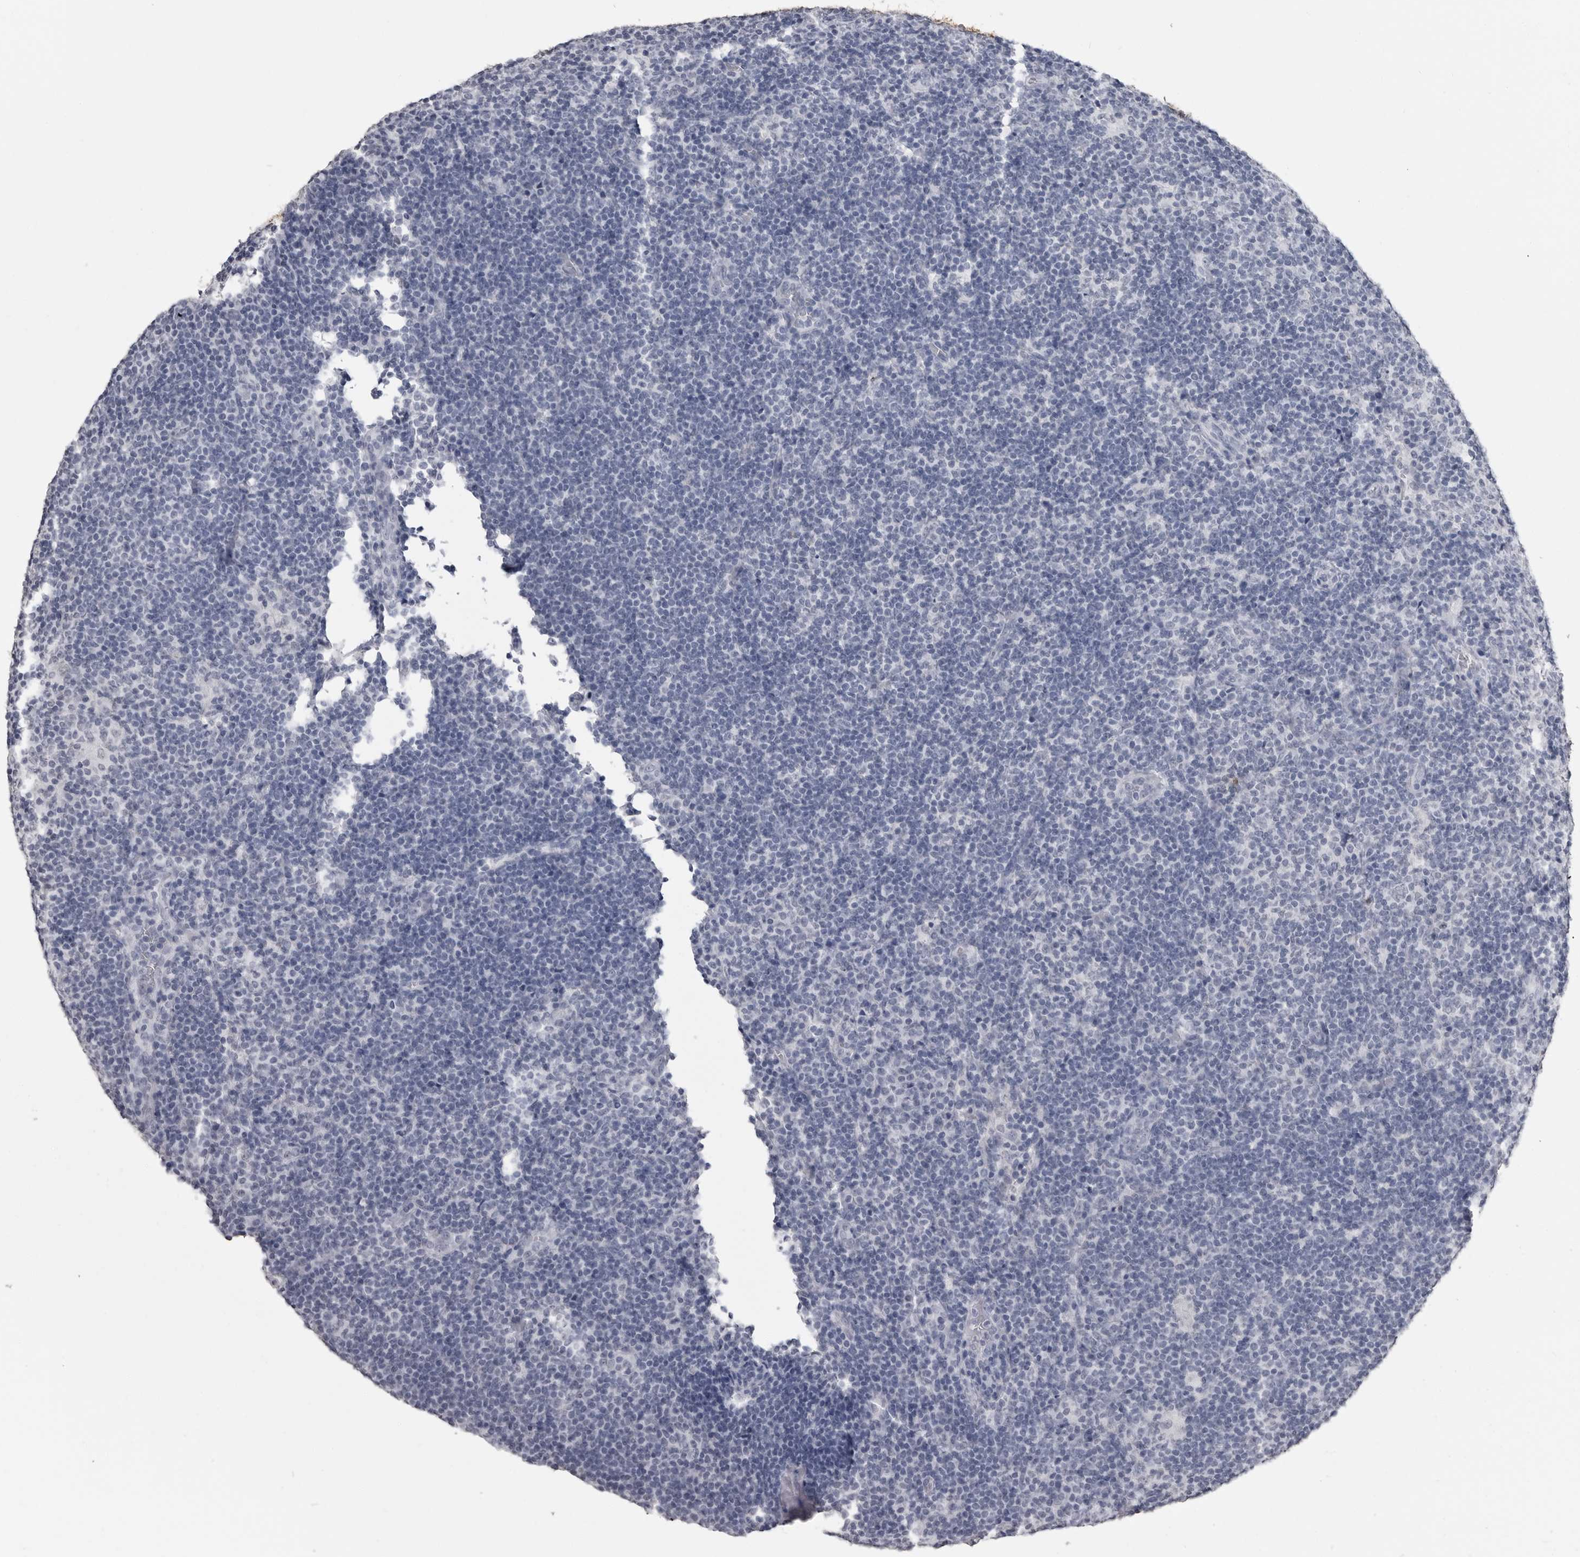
{"staining": {"intensity": "negative", "quantity": "none", "location": "none"}, "tissue": "lymphoma", "cell_type": "Tumor cells", "image_type": "cancer", "snomed": [{"axis": "morphology", "description": "Hodgkin's disease, NOS"}, {"axis": "topography", "description": "Lymph node"}], "caption": "This photomicrograph is of lymphoma stained with IHC to label a protein in brown with the nuclei are counter-stained blue. There is no staining in tumor cells.", "gene": "HEPACAM", "patient": {"sex": "female", "age": 57}}